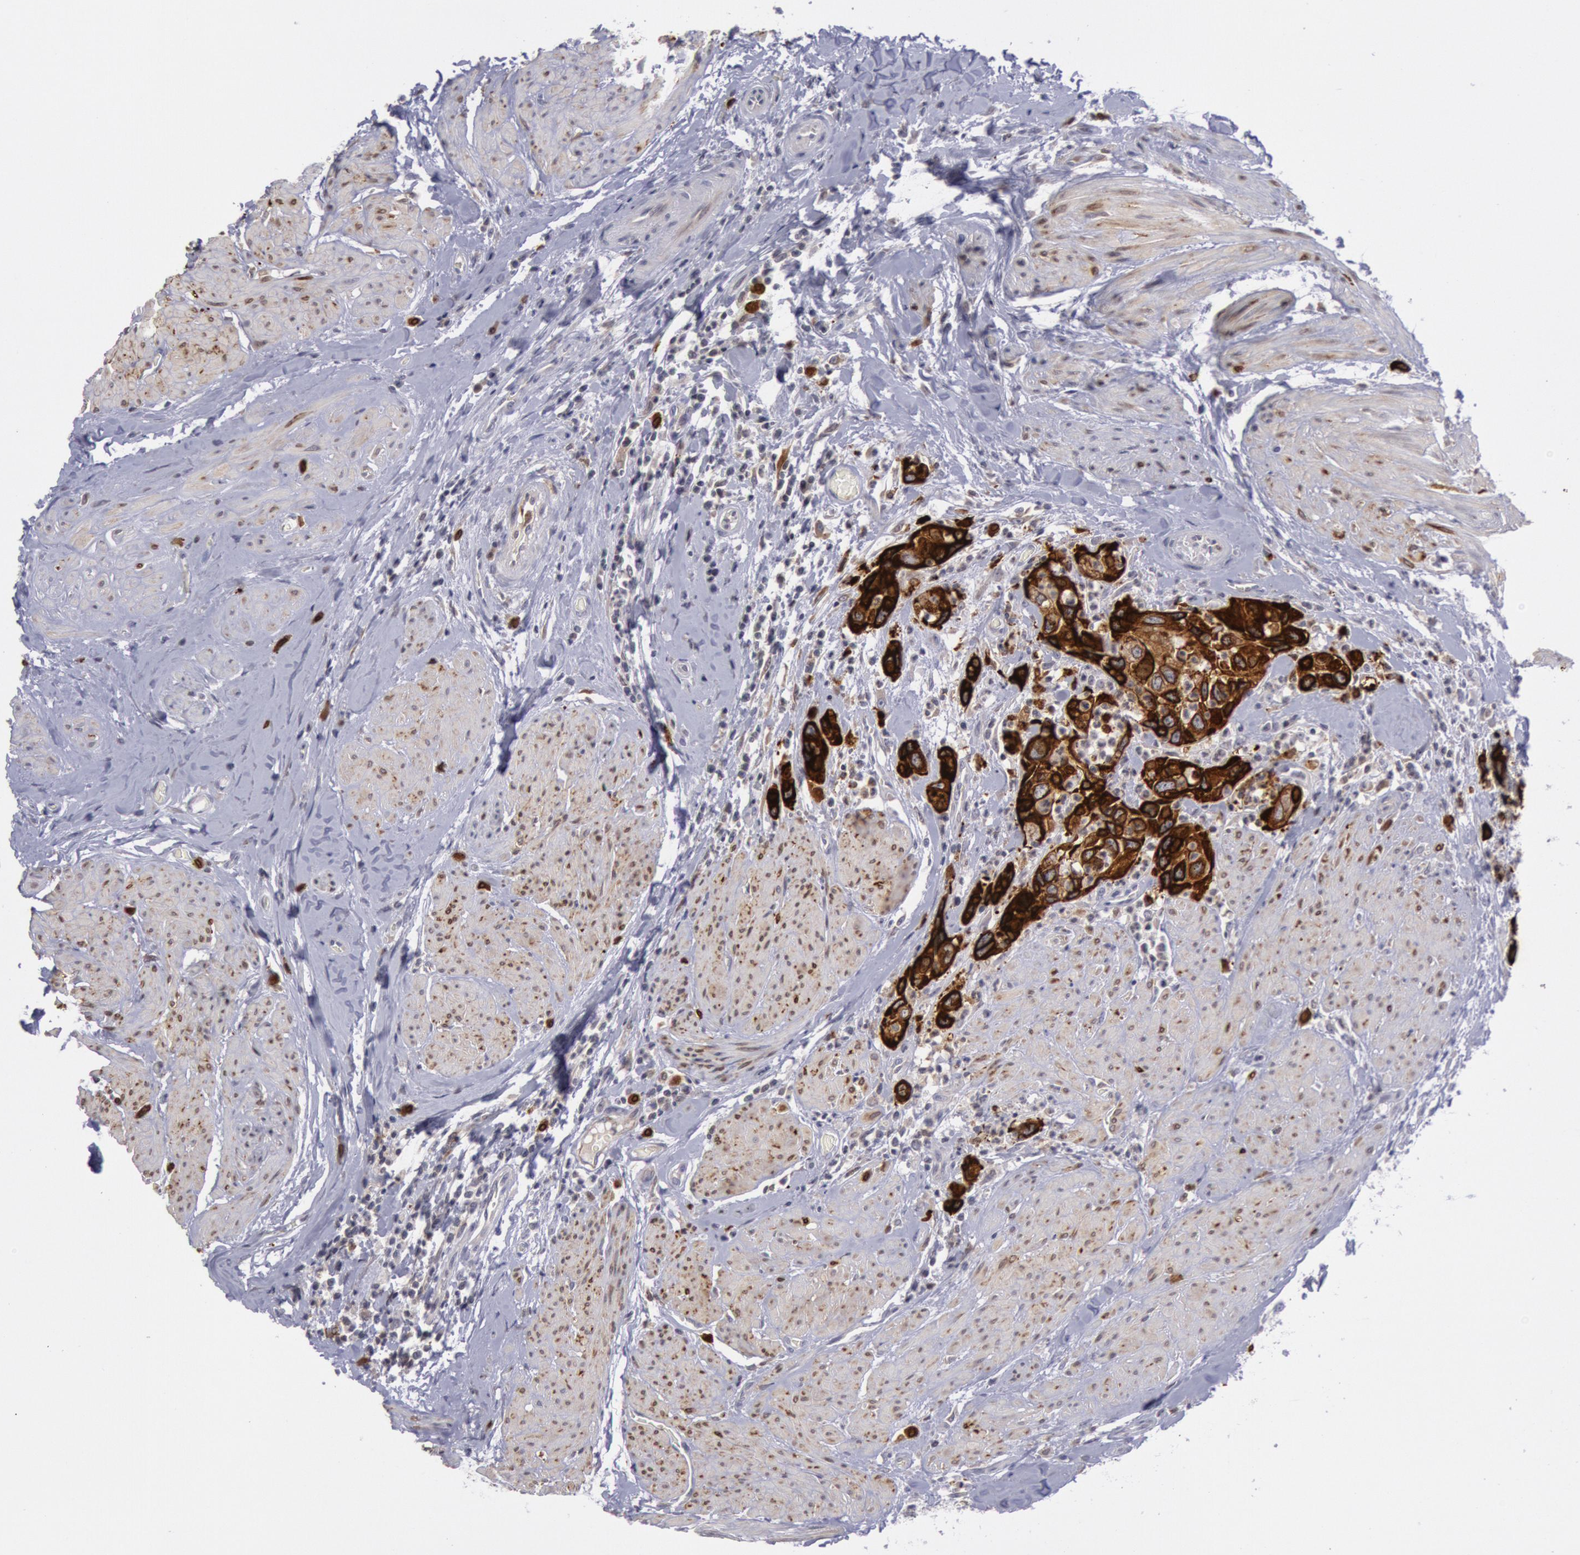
{"staining": {"intensity": "strong", "quantity": ">75%", "location": "cytoplasmic/membranous"}, "tissue": "urothelial cancer", "cell_type": "Tumor cells", "image_type": "cancer", "snomed": [{"axis": "morphology", "description": "Urothelial carcinoma, High grade"}, {"axis": "topography", "description": "Urinary bladder"}], "caption": "Urothelial cancer stained with a brown dye displays strong cytoplasmic/membranous positive positivity in approximately >75% of tumor cells.", "gene": "PTGS2", "patient": {"sex": "male", "age": 66}}